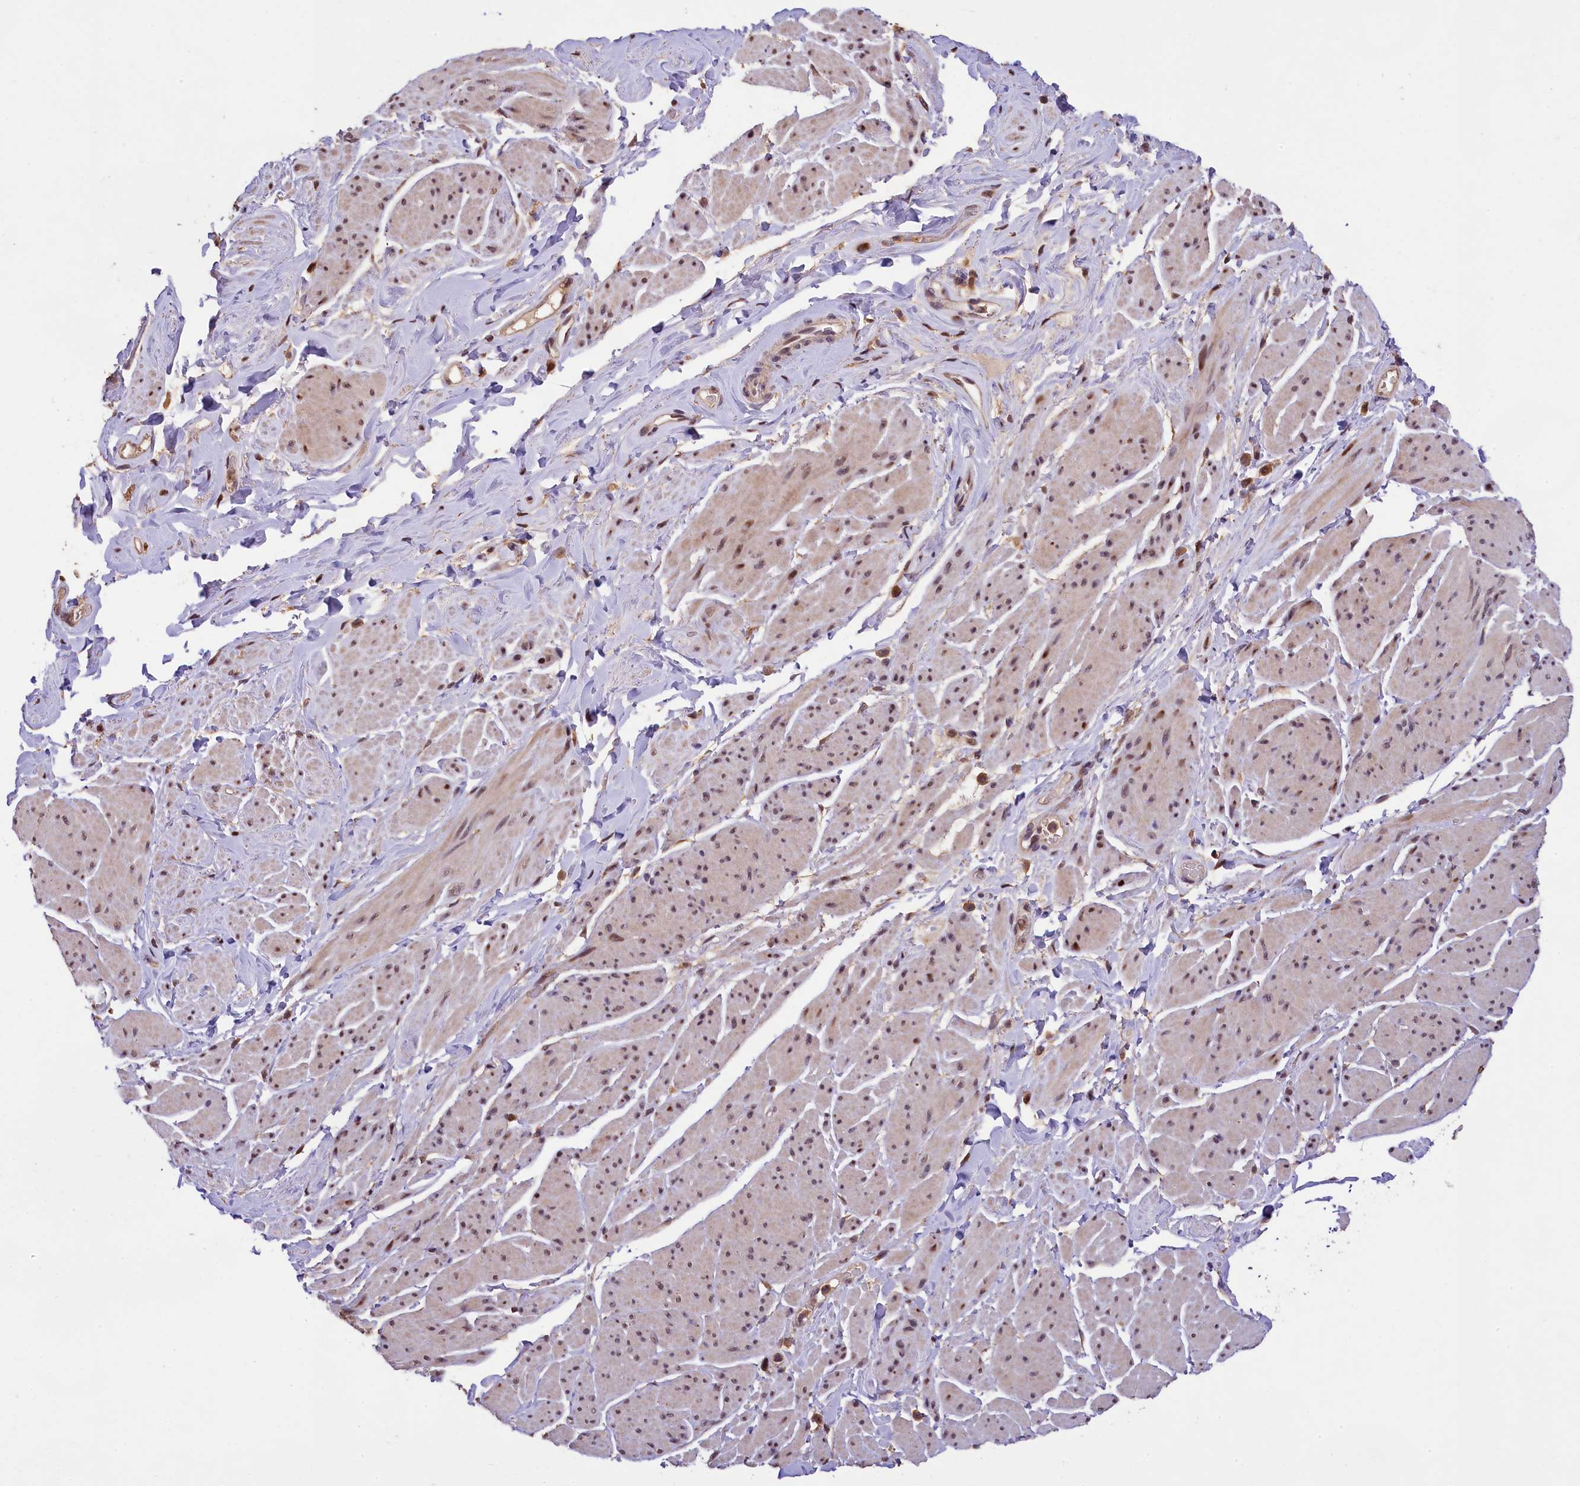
{"staining": {"intensity": "moderate", "quantity": "25%-75%", "location": "nuclear"}, "tissue": "smooth muscle", "cell_type": "Smooth muscle cells", "image_type": "normal", "snomed": [{"axis": "morphology", "description": "Normal tissue, NOS"}, {"axis": "topography", "description": "Smooth muscle"}, {"axis": "topography", "description": "Peripheral nerve tissue"}], "caption": "Immunohistochemistry (IHC) image of normal smooth muscle: human smooth muscle stained using immunohistochemistry reveals medium levels of moderate protein expression localized specifically in the nuclear of smooth muscle cells, appearing as a nuclear brown color.", "gene": "PHAF1", "patient": {"sex": "male", "age": 69}}